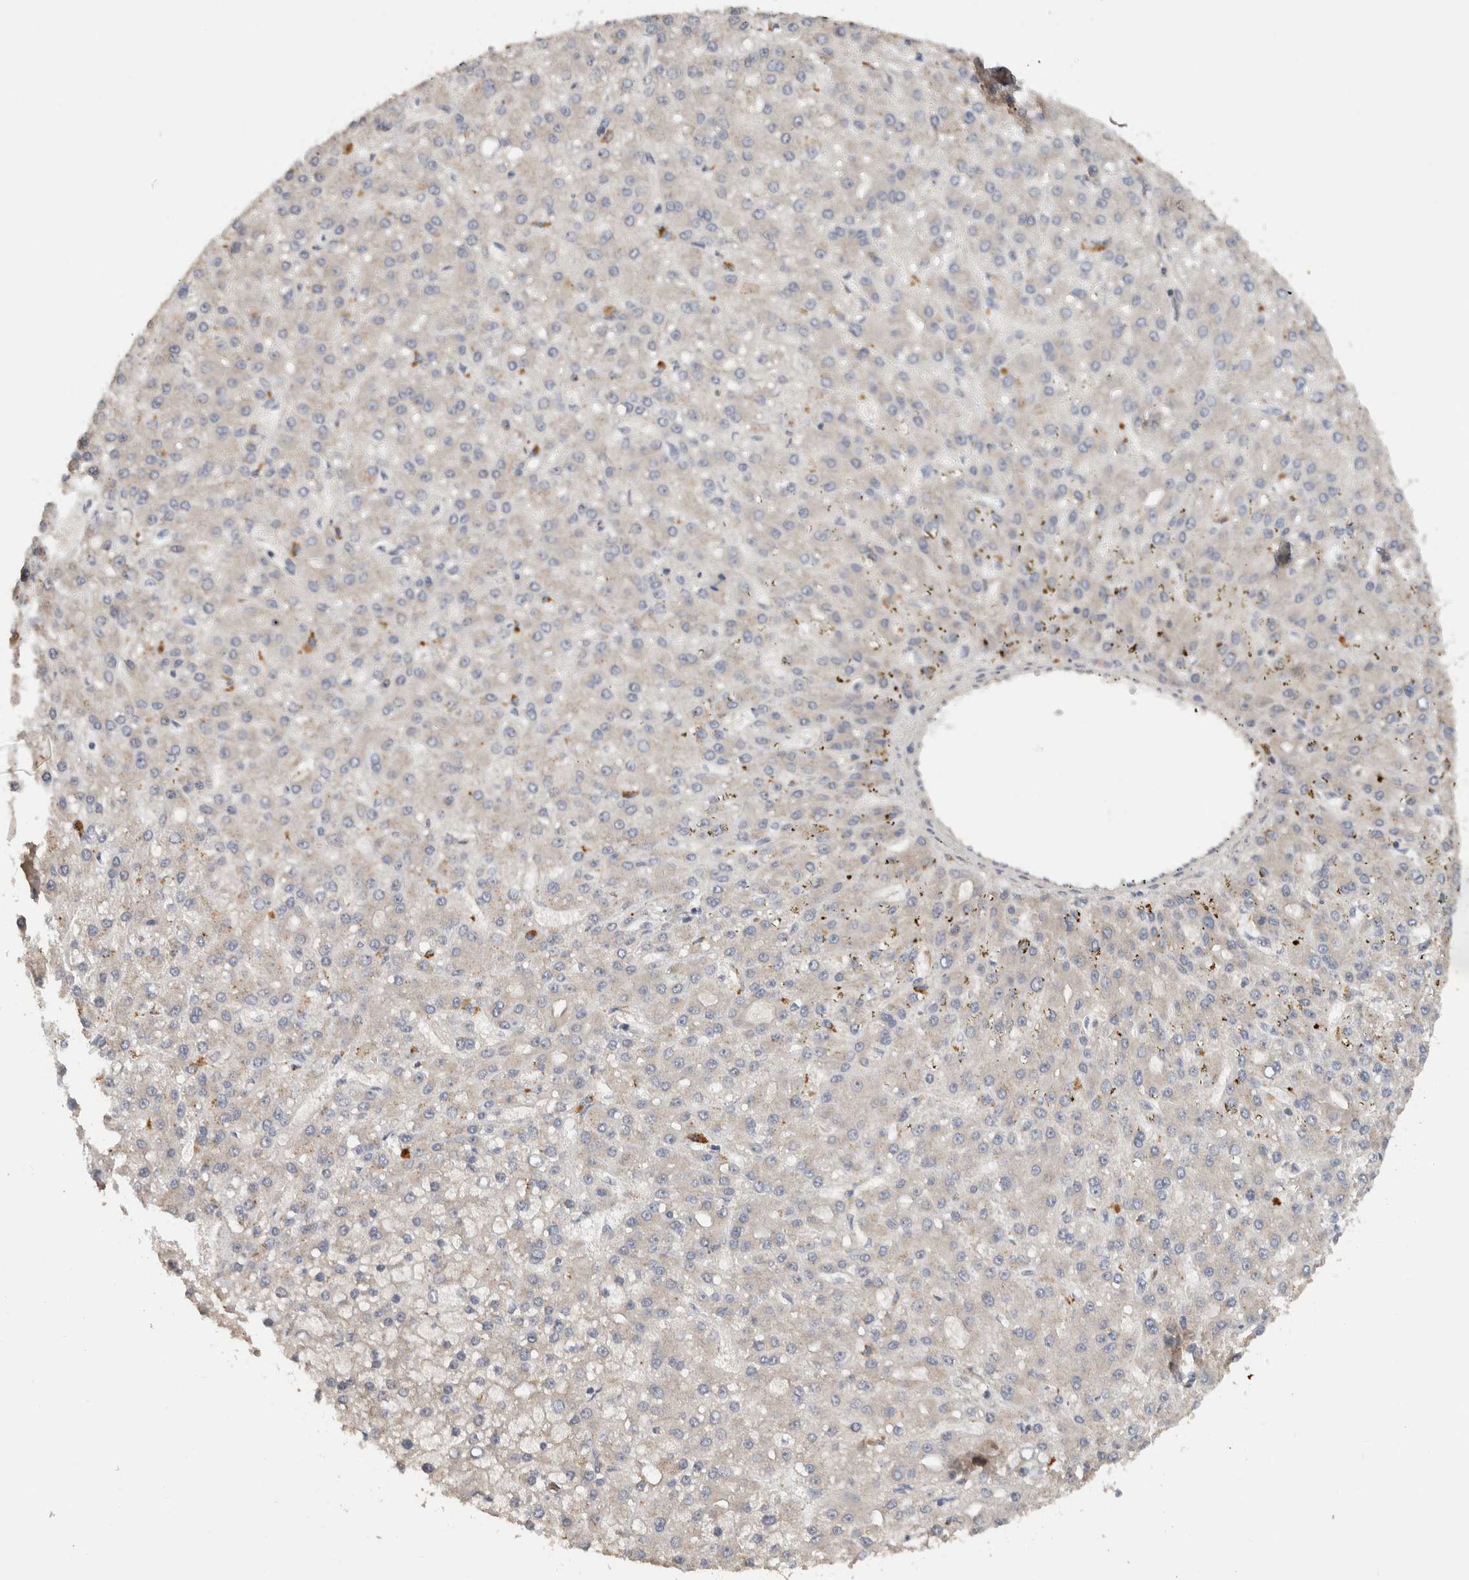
{"staining": {"intensity": "negative", "quantity": "none", "location": "none"}, "tissue": "liver cancer", "cell_type": "Tumor cells", "image_type": "cancer", "snomed": [{"axis": "morphology", "description": "Carcinoma, Hepatocellular, NOS"}, {"axis": "topography", "description": "Liver"}], "caption": "A high-resolution micrograph shows immunohistochemistry (IHC) staining of liver cancer (hepatocellular carcinoma), which reveals no significant staining in tumor cells.", "gene": "CYSRT1", "patient": {"sex": "male", "age": 67}}